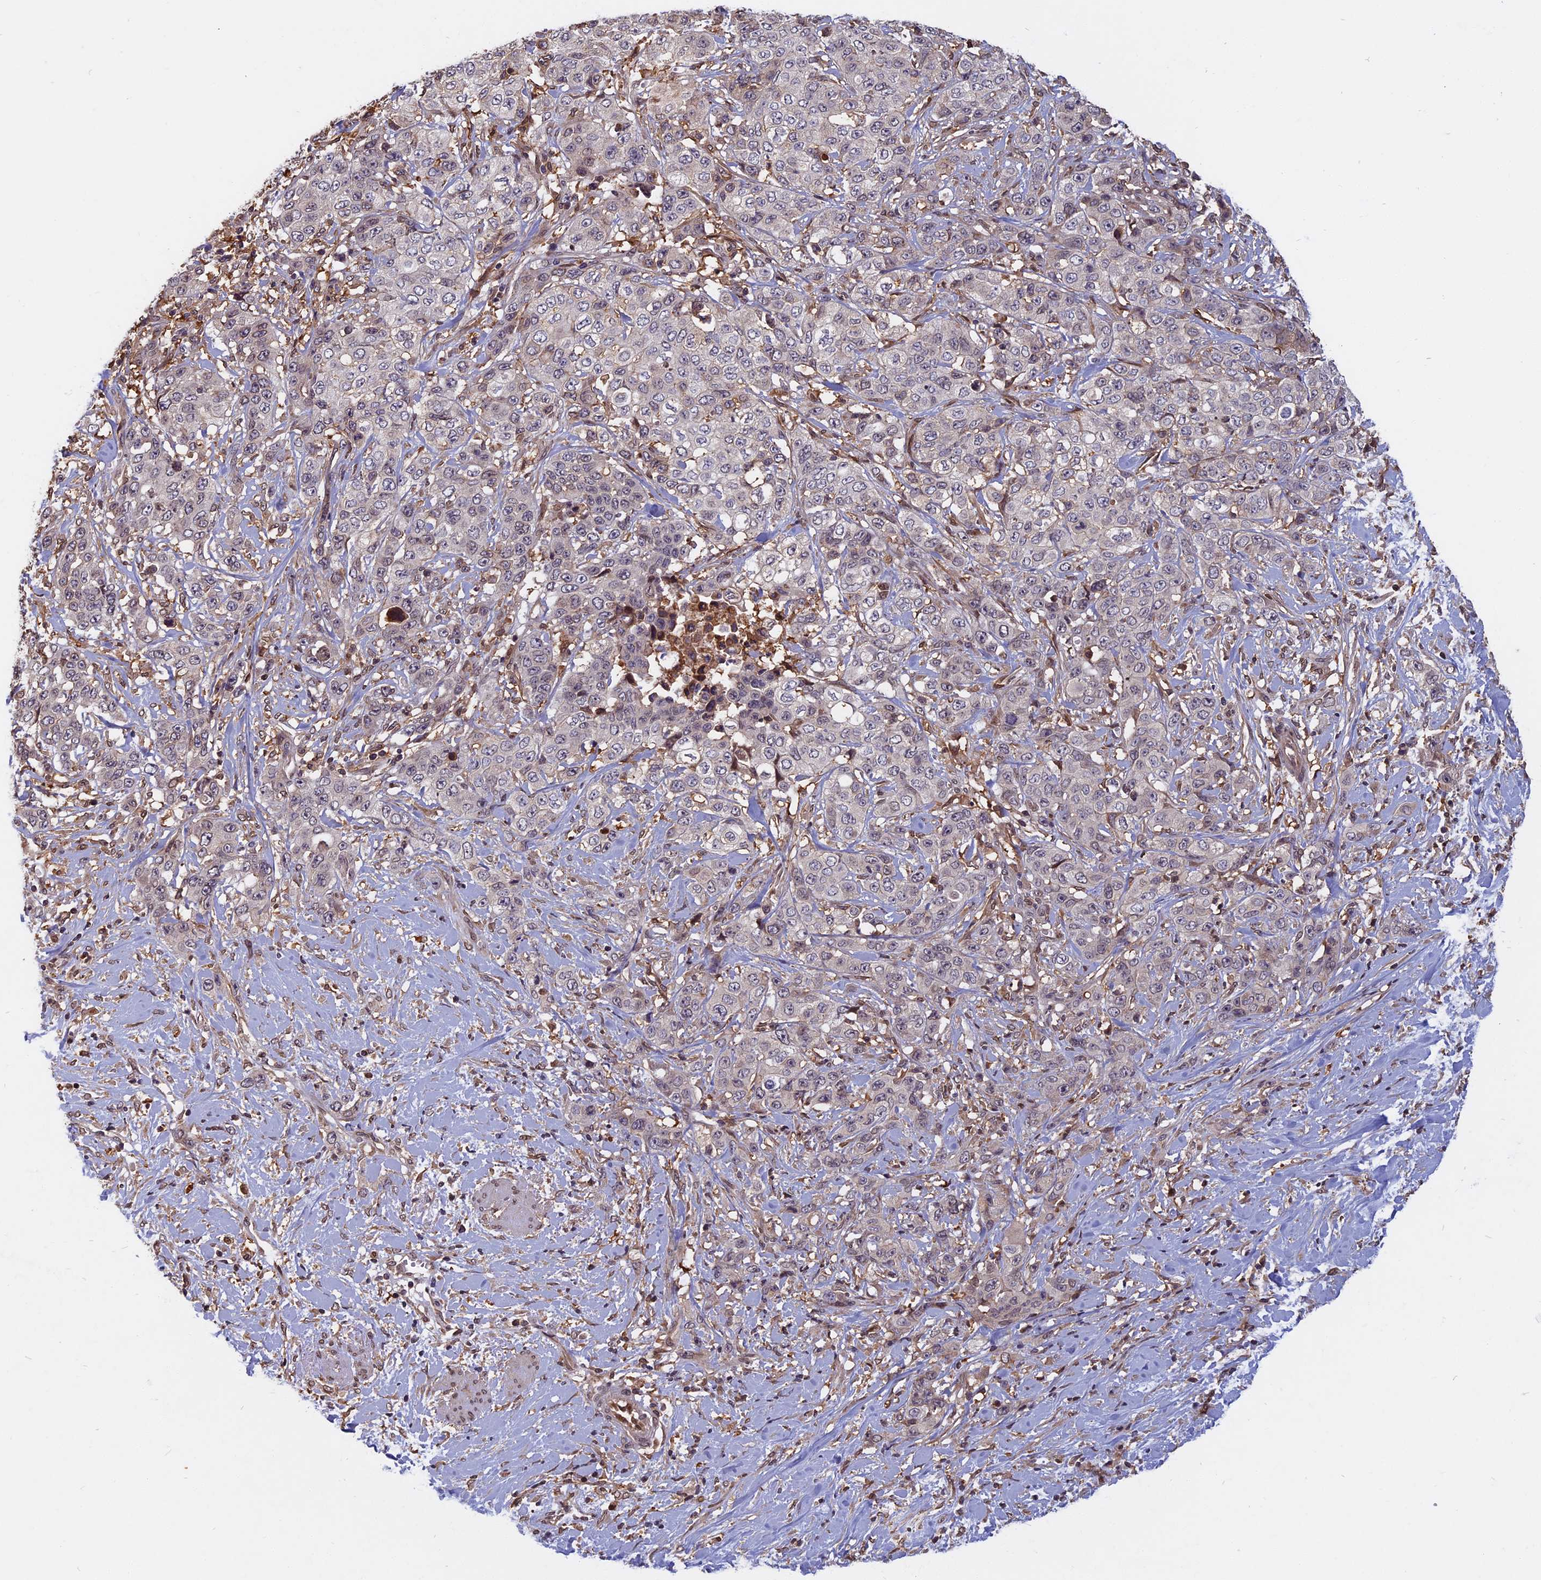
{"staining": {"intensity": "negative", "quantity": "none", "location": "none"}, "tissue": "stomach cancer", "cell_type": "Tumor cells", "image_type": "cancer", "snomed": [{"axis": "morphology", "description": "Adenocarcinoma, NOS"}, {"axis": "topography", "description": "Stomach, upper"}], "caption": "Tumor cells show no significant expression in stomach adenocarcinoma. (Brightfield microscopy of DAB immunohistochemistry at high magnification).", "gene": "SPG11", "patient": {"sex": "male", "age": 62}}